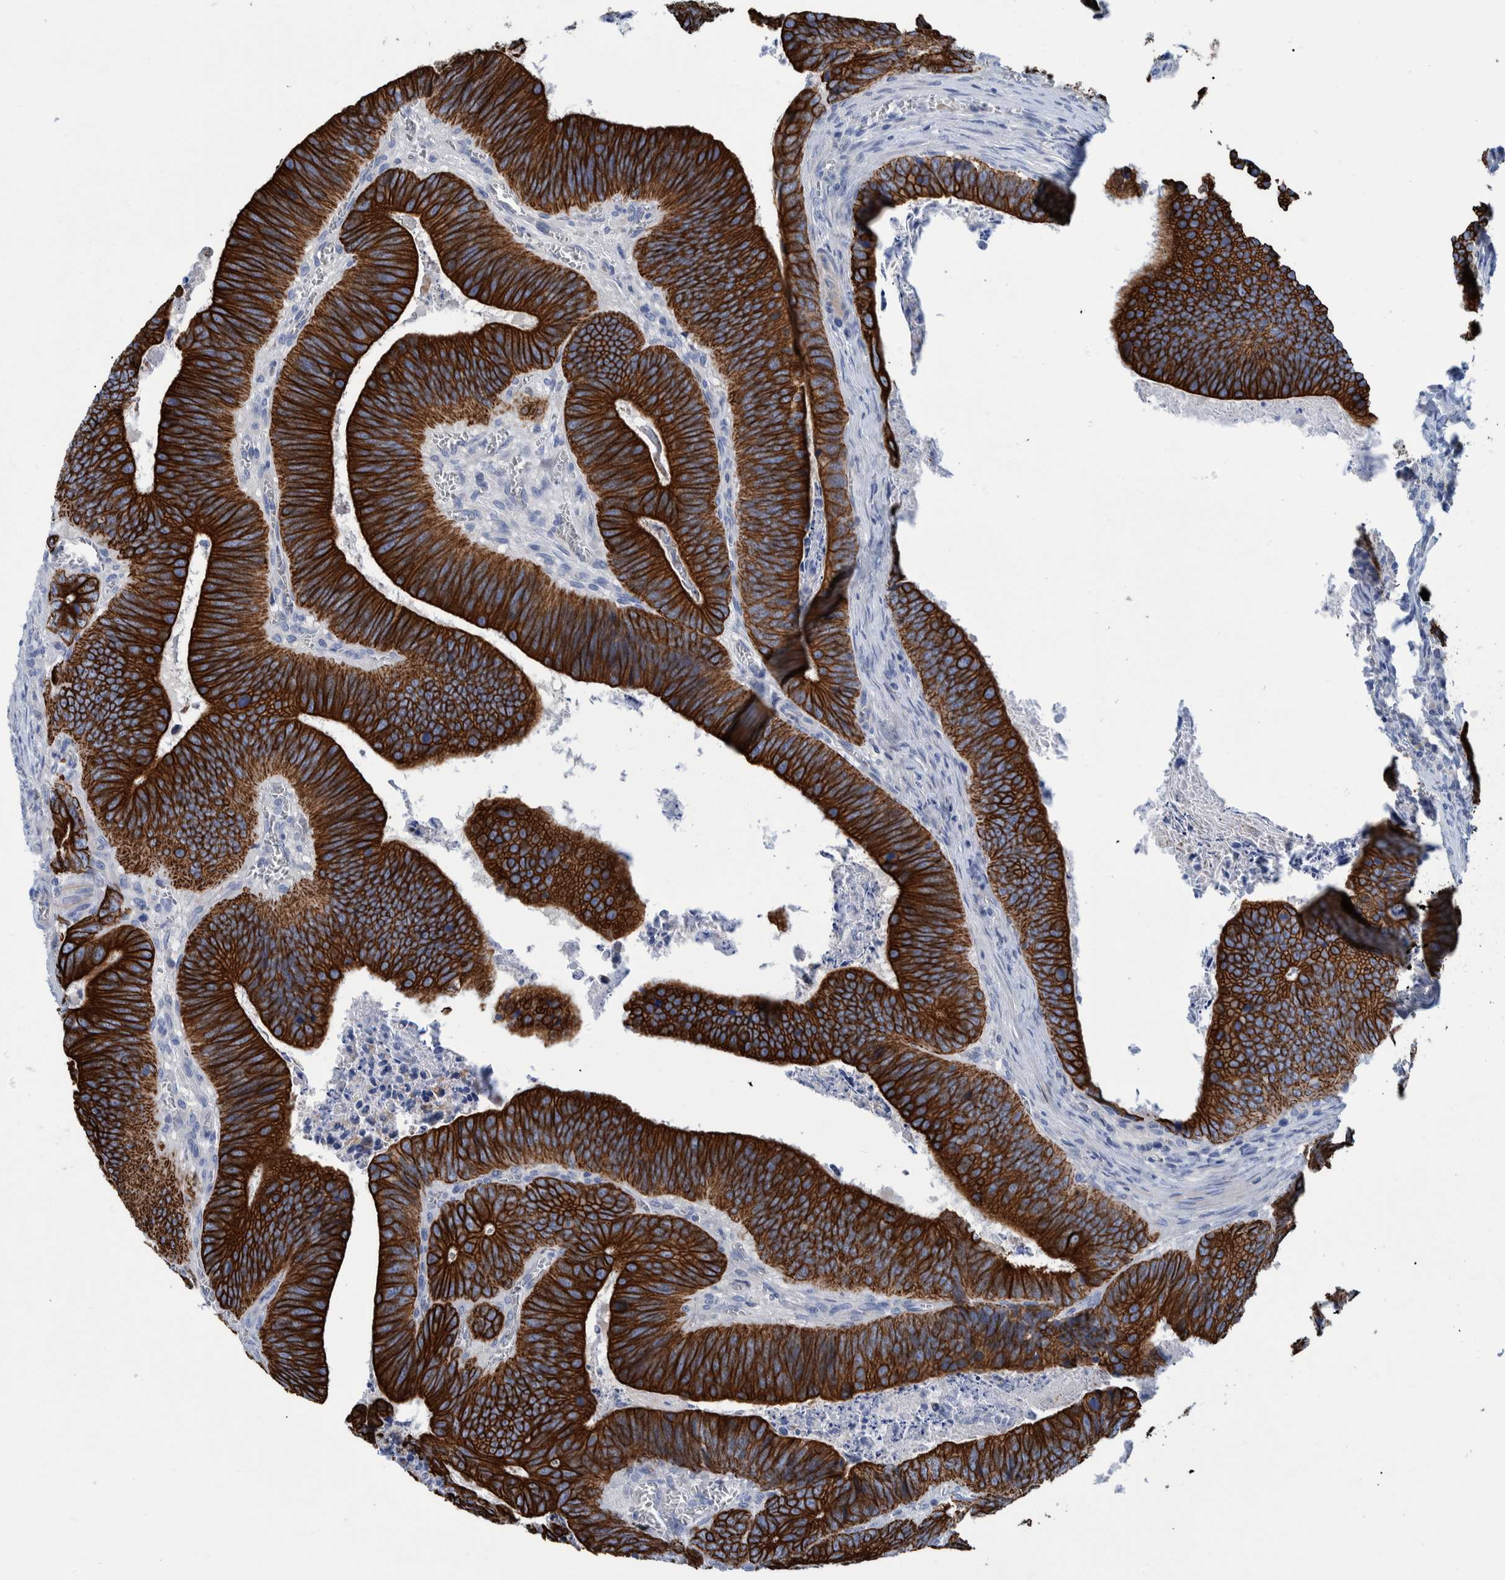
{"staining": {"intensity": "strong", "quantity": ">75%", "location": "cytoplasmic/membranous"}, "tissue": "colorectal cancer", "cell_type": "Tumor cells", "image_type": "cancer", "snomed": [{"axis": "morphology", "description": "Inflammation, NOS"}, {"axis": "morphology", "description": "Adenocarcinoma, NOS"}, {"axis": "topography", "description": "Colon"}], "caption": "IHC histopathology image of adenocarcinoma (colorectal) stained for a protein (brown), which reveals high levels of strong cytoplasmic/membranous staining in about >75% of tumor cells.", "gene": "MKS1", "patient": {"sex": "male", "age": 72}}